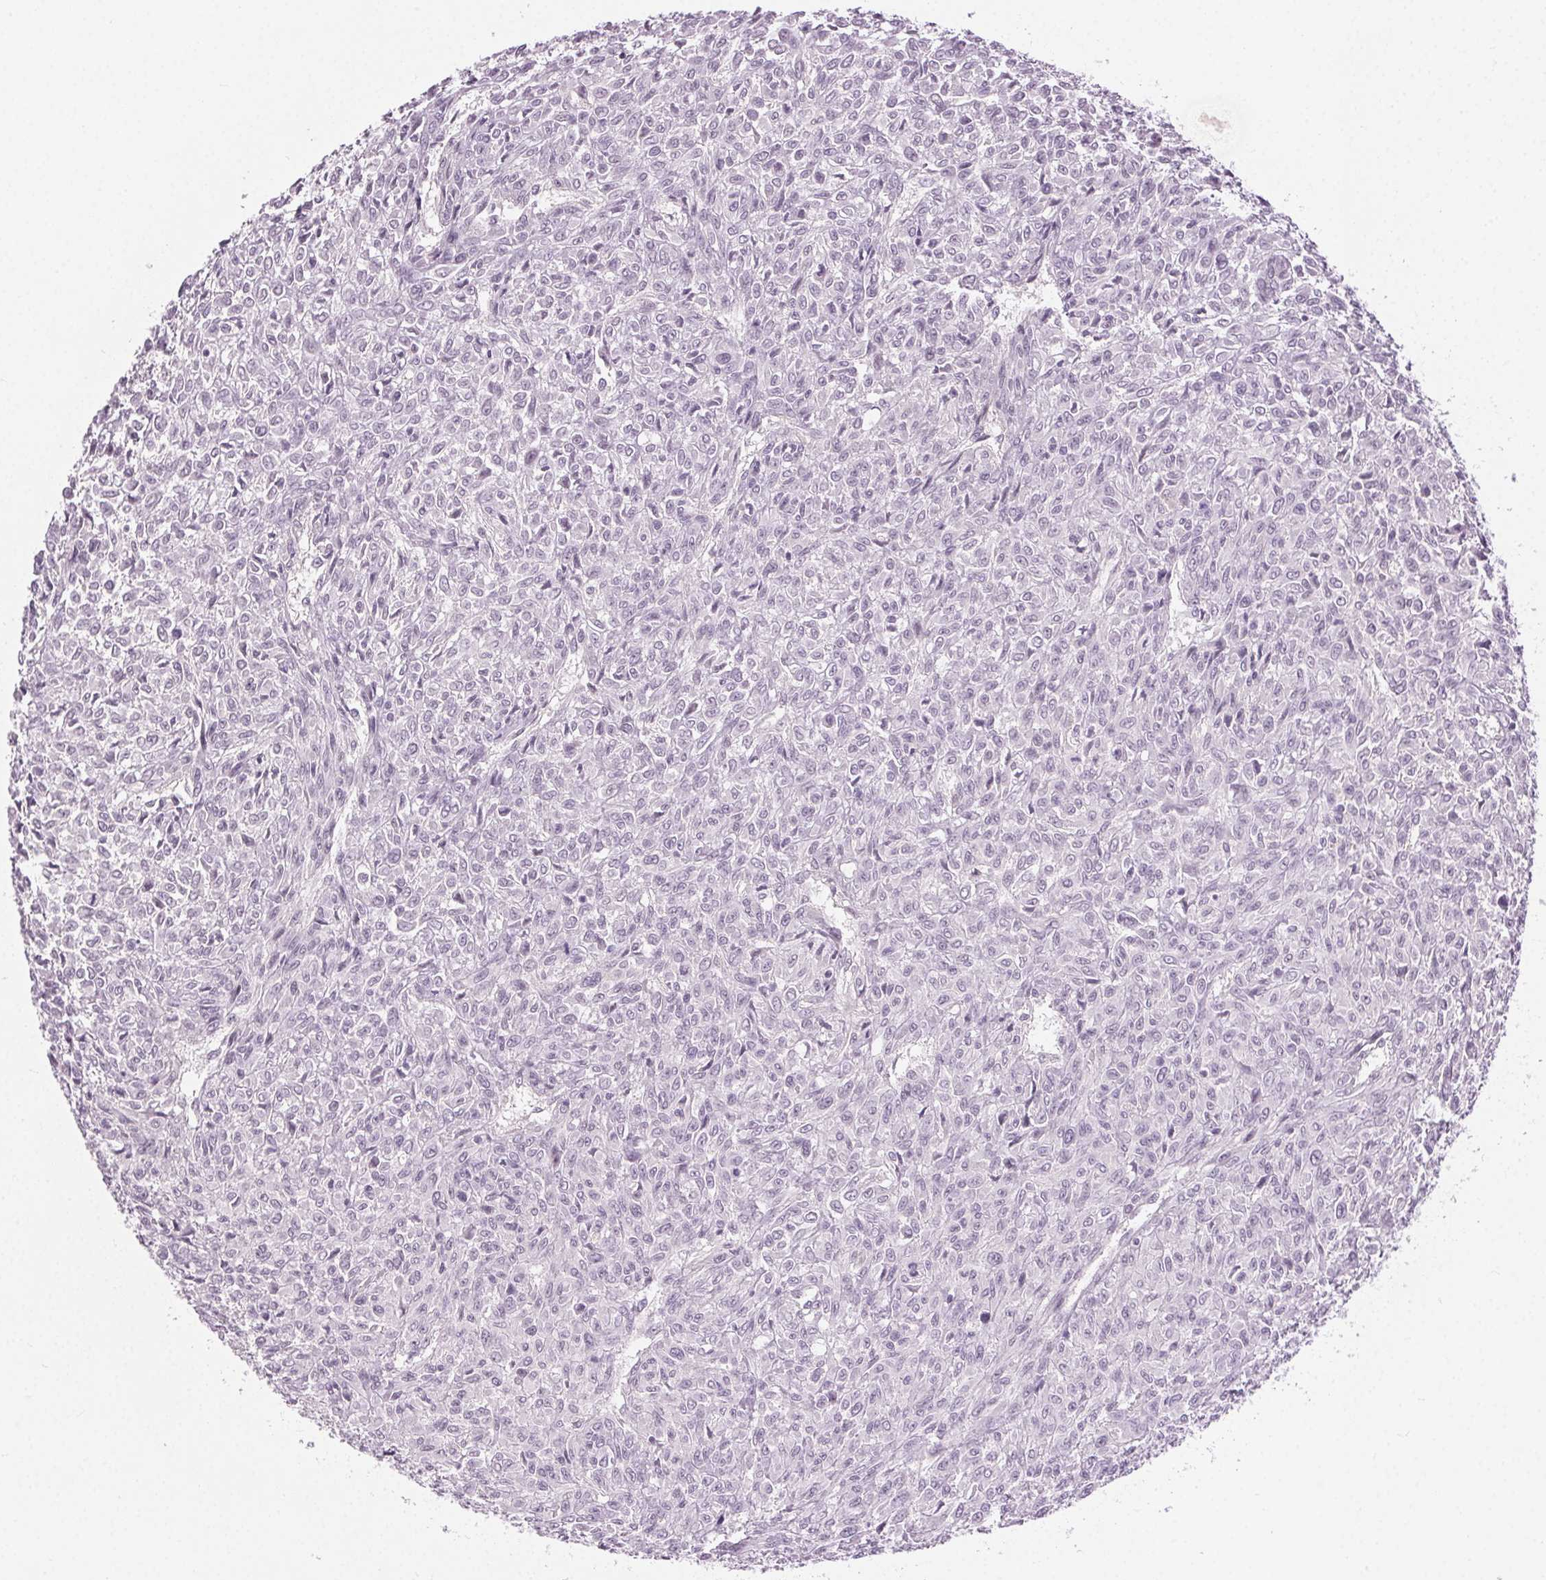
{"staining": {"intensity": "negative", "quantity": "none", "location": "none"}, "tissue": "renal cancer", "cell_type": "Tumor cells", "image_type": "cancer", "snomed": [{"axis": "morphology", "description": "Adenocarcinoma, NOS"}, {"axis": "topography", "description": "Kidney"}], "caption": "A high-resolution micrograph shows immunohistochemistry (IHC) staining of renal cancer (adenocarcinoma), which displays no significant staining in tumor cells. Brightfield microscopy of IHC stained with DAB (3,3'-diaminobenzidine) (brown) and hematoxylin (blue), captured at high magnification.", "gene": "HSF5", "patient": {"sex": "male", "age": 58}}